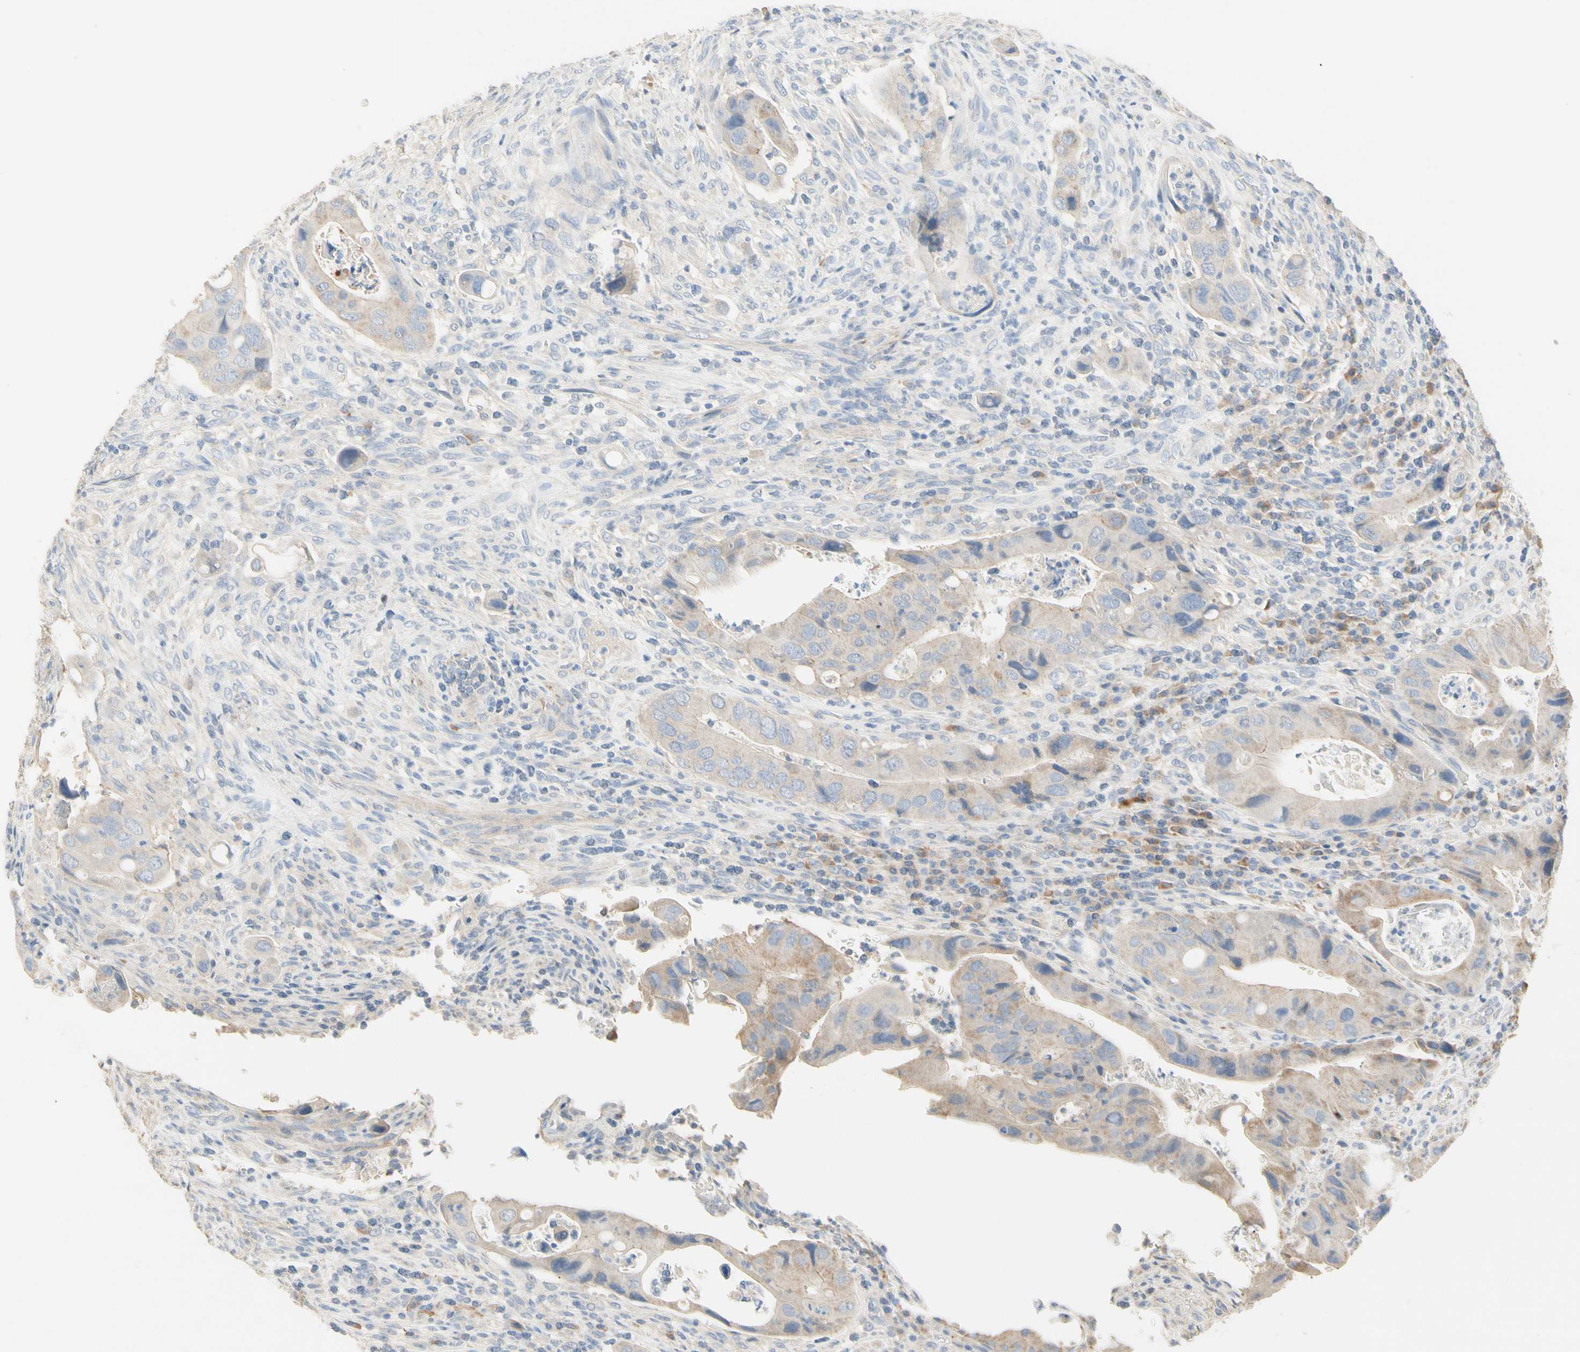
{"staining": {"intensity": "weak", "quantity": ">75%", "location": "cytoplasmic/membranous"}, "tissue": "colorectal cancer", "cell_type": "Tumor cells", "image_type": "cancer", "snomed": [{"axis": "morphology", "description": "Adenocarcinoma, NOS"}, {"axis": "topography", "description": "Rectum"}], "caption": "Immunohistochemistry (DAB (3,3'-diaminobenzidine)) staining of human colorectal adenocarcinoma demonstrates weak cytoplasmic/membranous protein expression in approximately >75% of tumor cells.", "gene": "NECTIN4", "patient": {"sex": "female", "age": 57}}